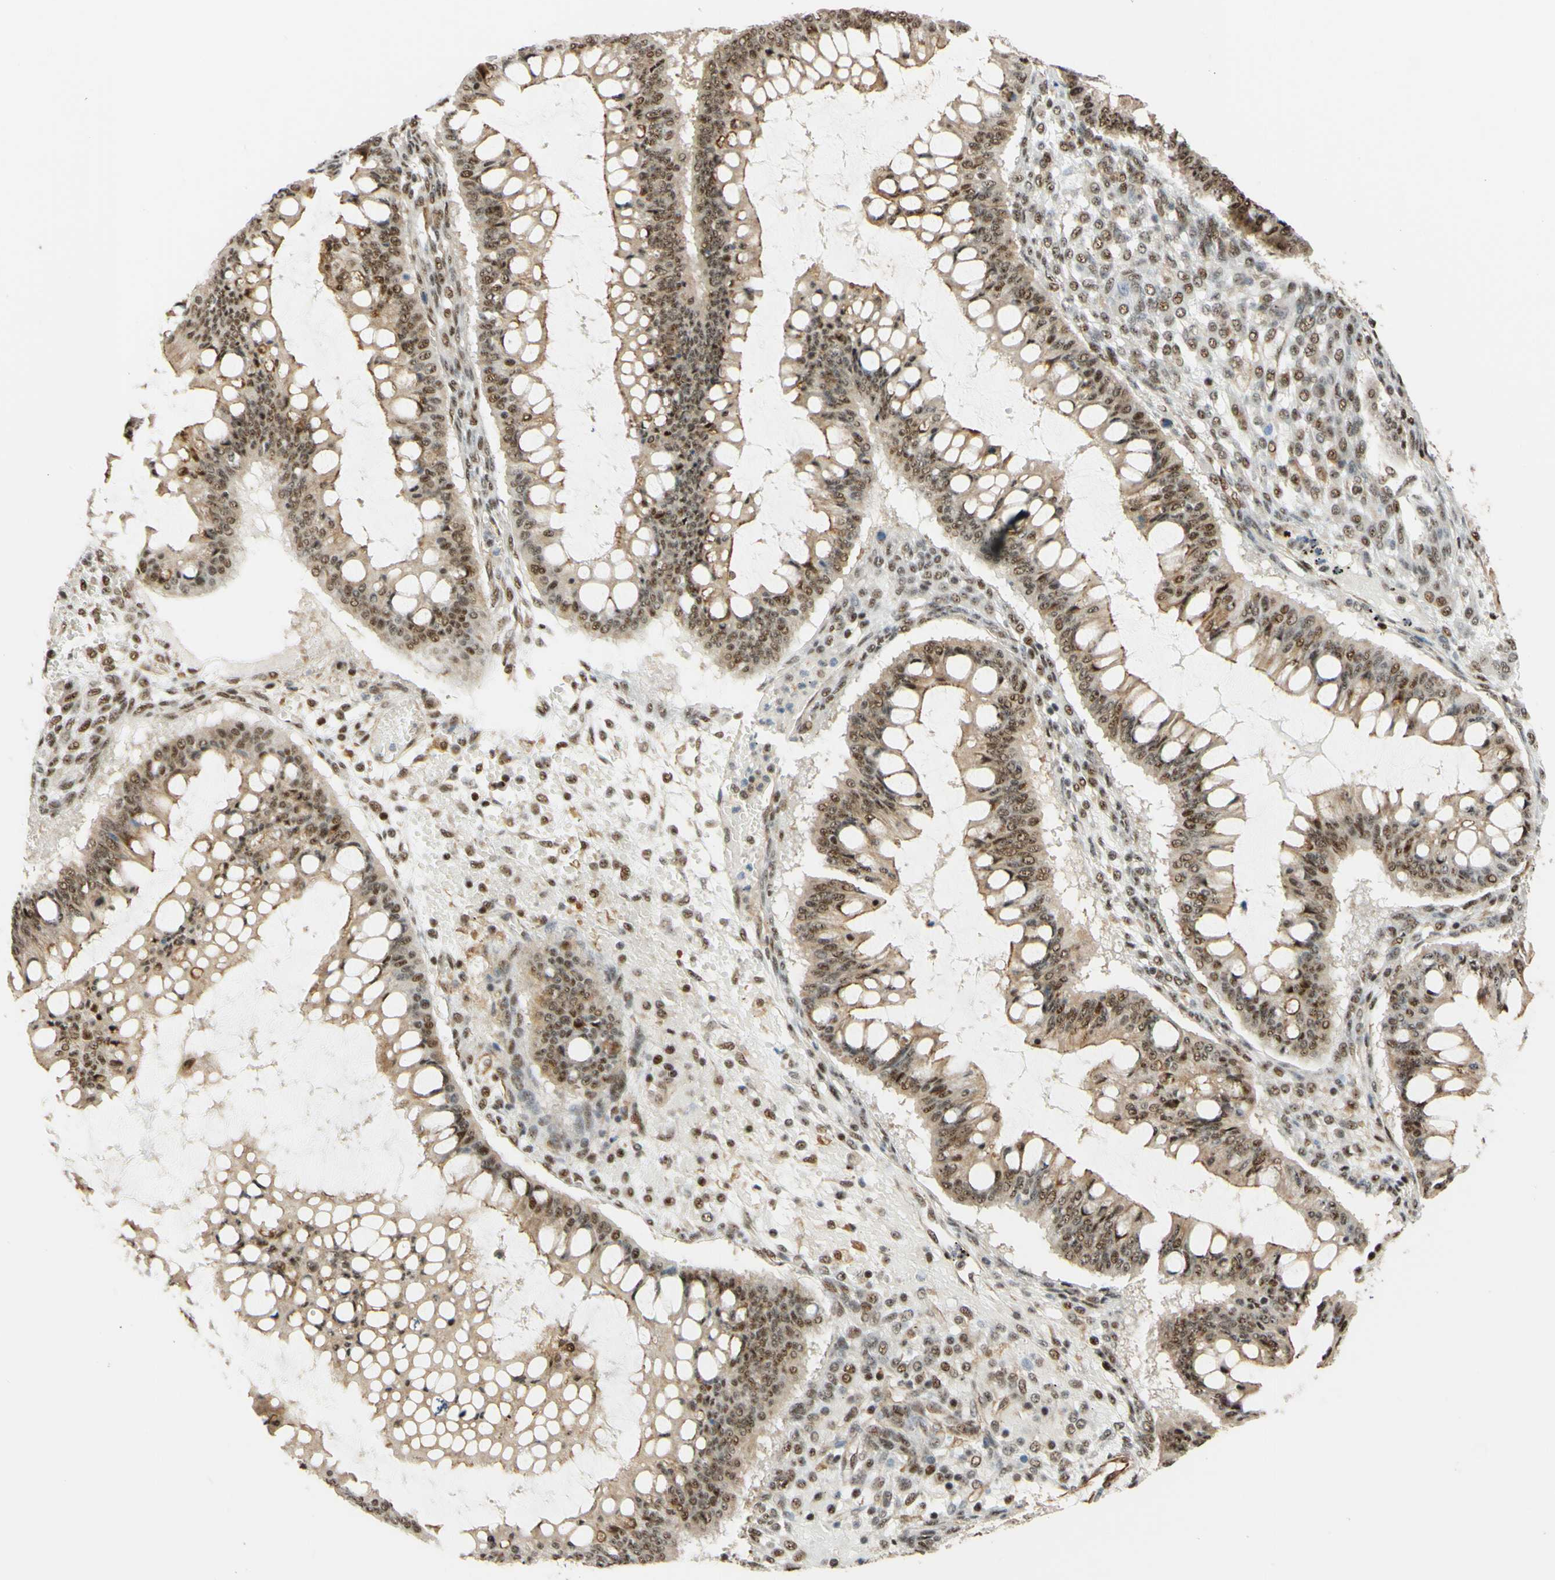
{"staining": {"intensity": "moderate", "quantity": ">75%", "location": "nuclear"}, "tissue": "ovarian cancer", "cell_type": "Tumor cells", "image_type": "cancer", "snomed": [{"axis": "morphology", "description": "Cystadenocarcinoma, mucinous, NOS"}, {"axis": "topography", "description": "Ovary"}], "caption": "Human ovarian cancer stained with a protein marker exhibits moderate staining in tumor cells.", "gene": "SAP18", "patient": {"sex": "female", "age": 73}}